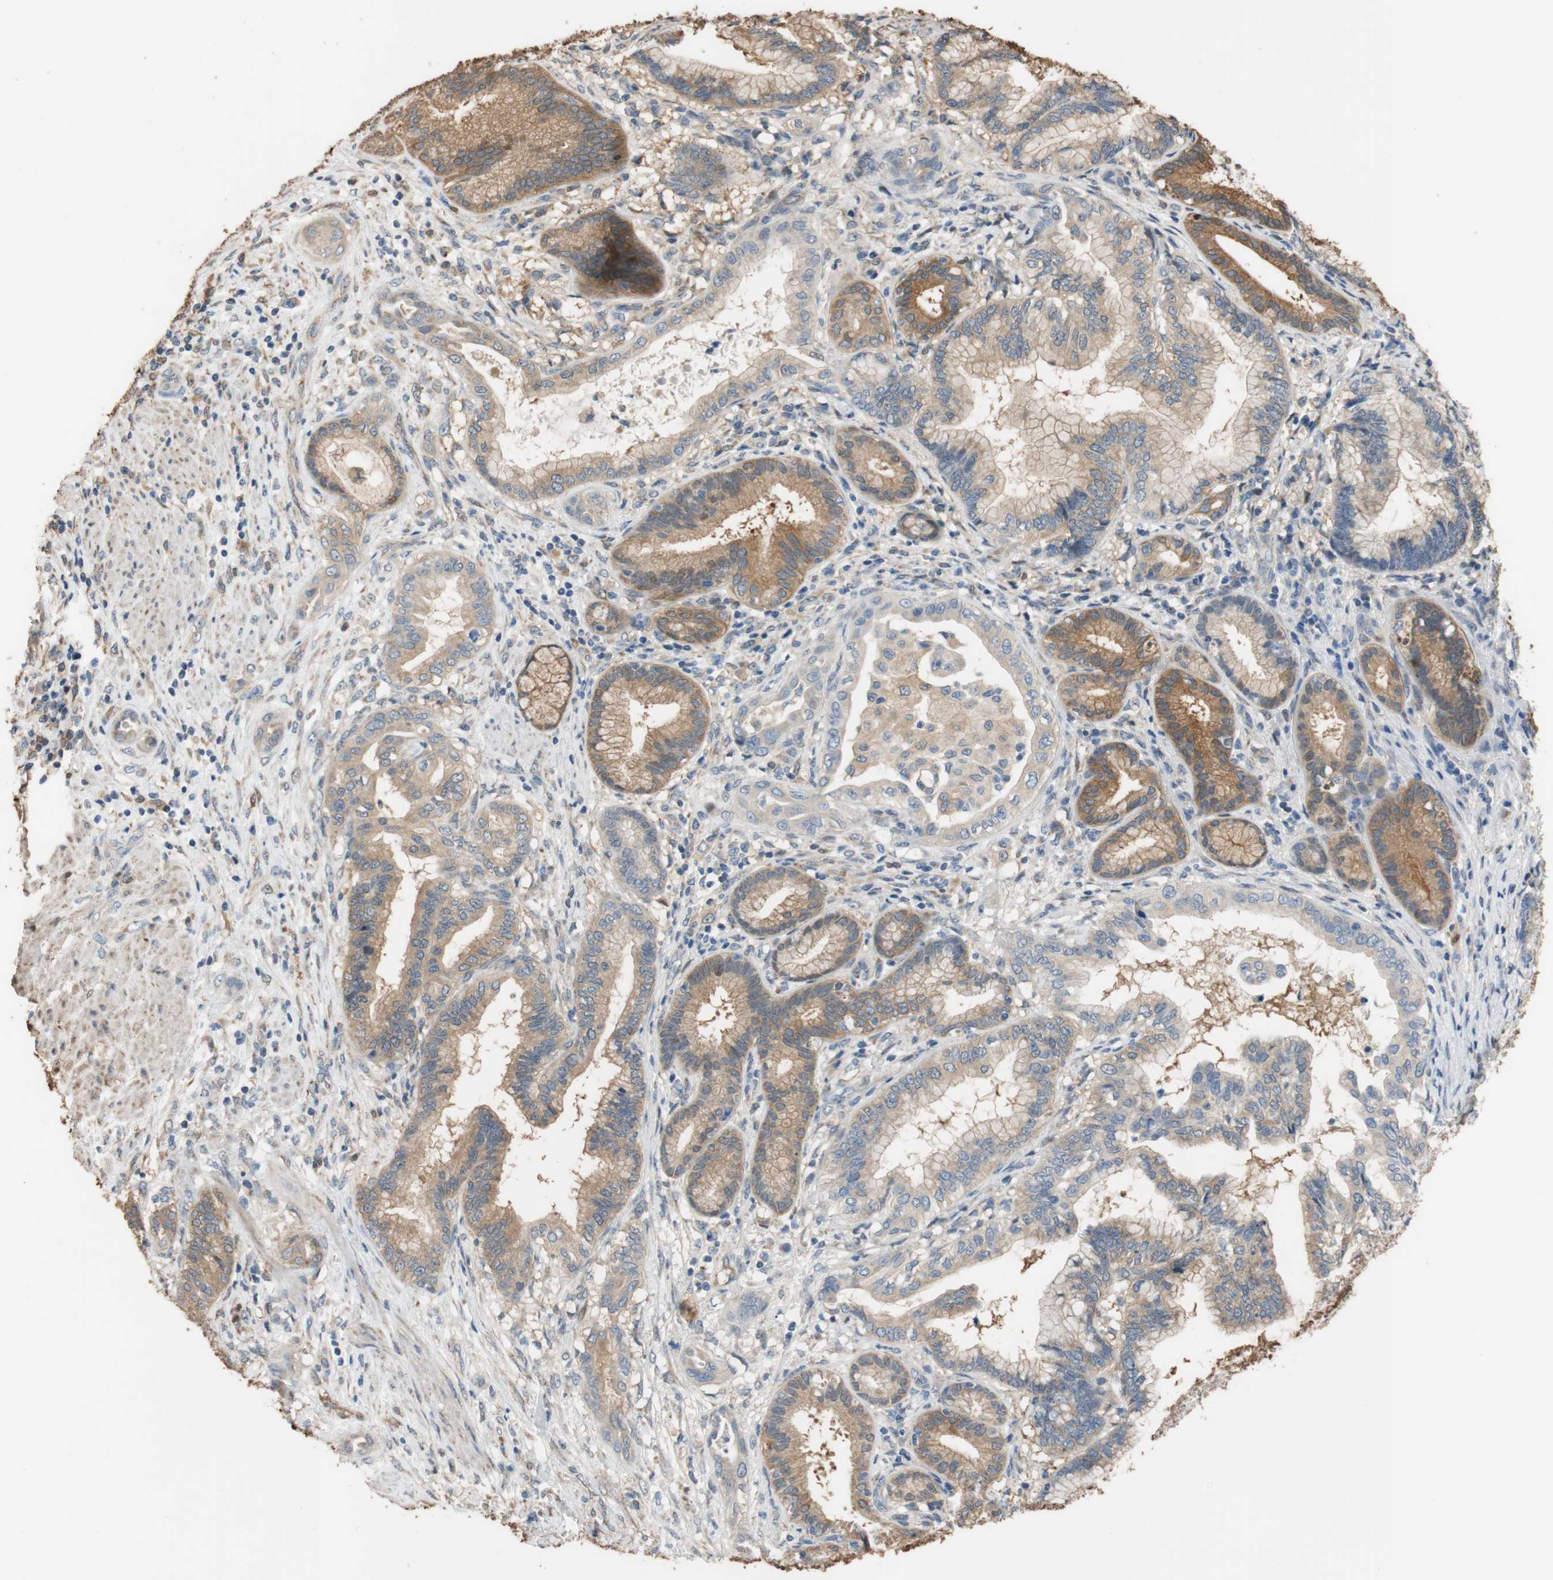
{"staining": {"intensity": "moderate", "quantity": "25%-75%", "location": "cytoplasmic/membranous"}, "tissue": "pancreatic cancer", "cell_type": "Tumor cells", "image_type": "cancer", "snomed": [{"axis": "morphology", "description": "Adenocarcinoma, NOS"}, {"axis": "topography", "description": "Pancreas"}], "caption": "Immunohistochemistry (IHC) of adenocarcinoma (pancreatic) displays medium levels of moderate cytoplasmic/membranous expression in about 25%-75% of tumor cells. (Stains: DAB in brown, nuclei in blue, Microscopy: brightfield microscopy at high magnification).", "gene": "ALDH1A2", "patient": {"sex": "female", "age": 64}}